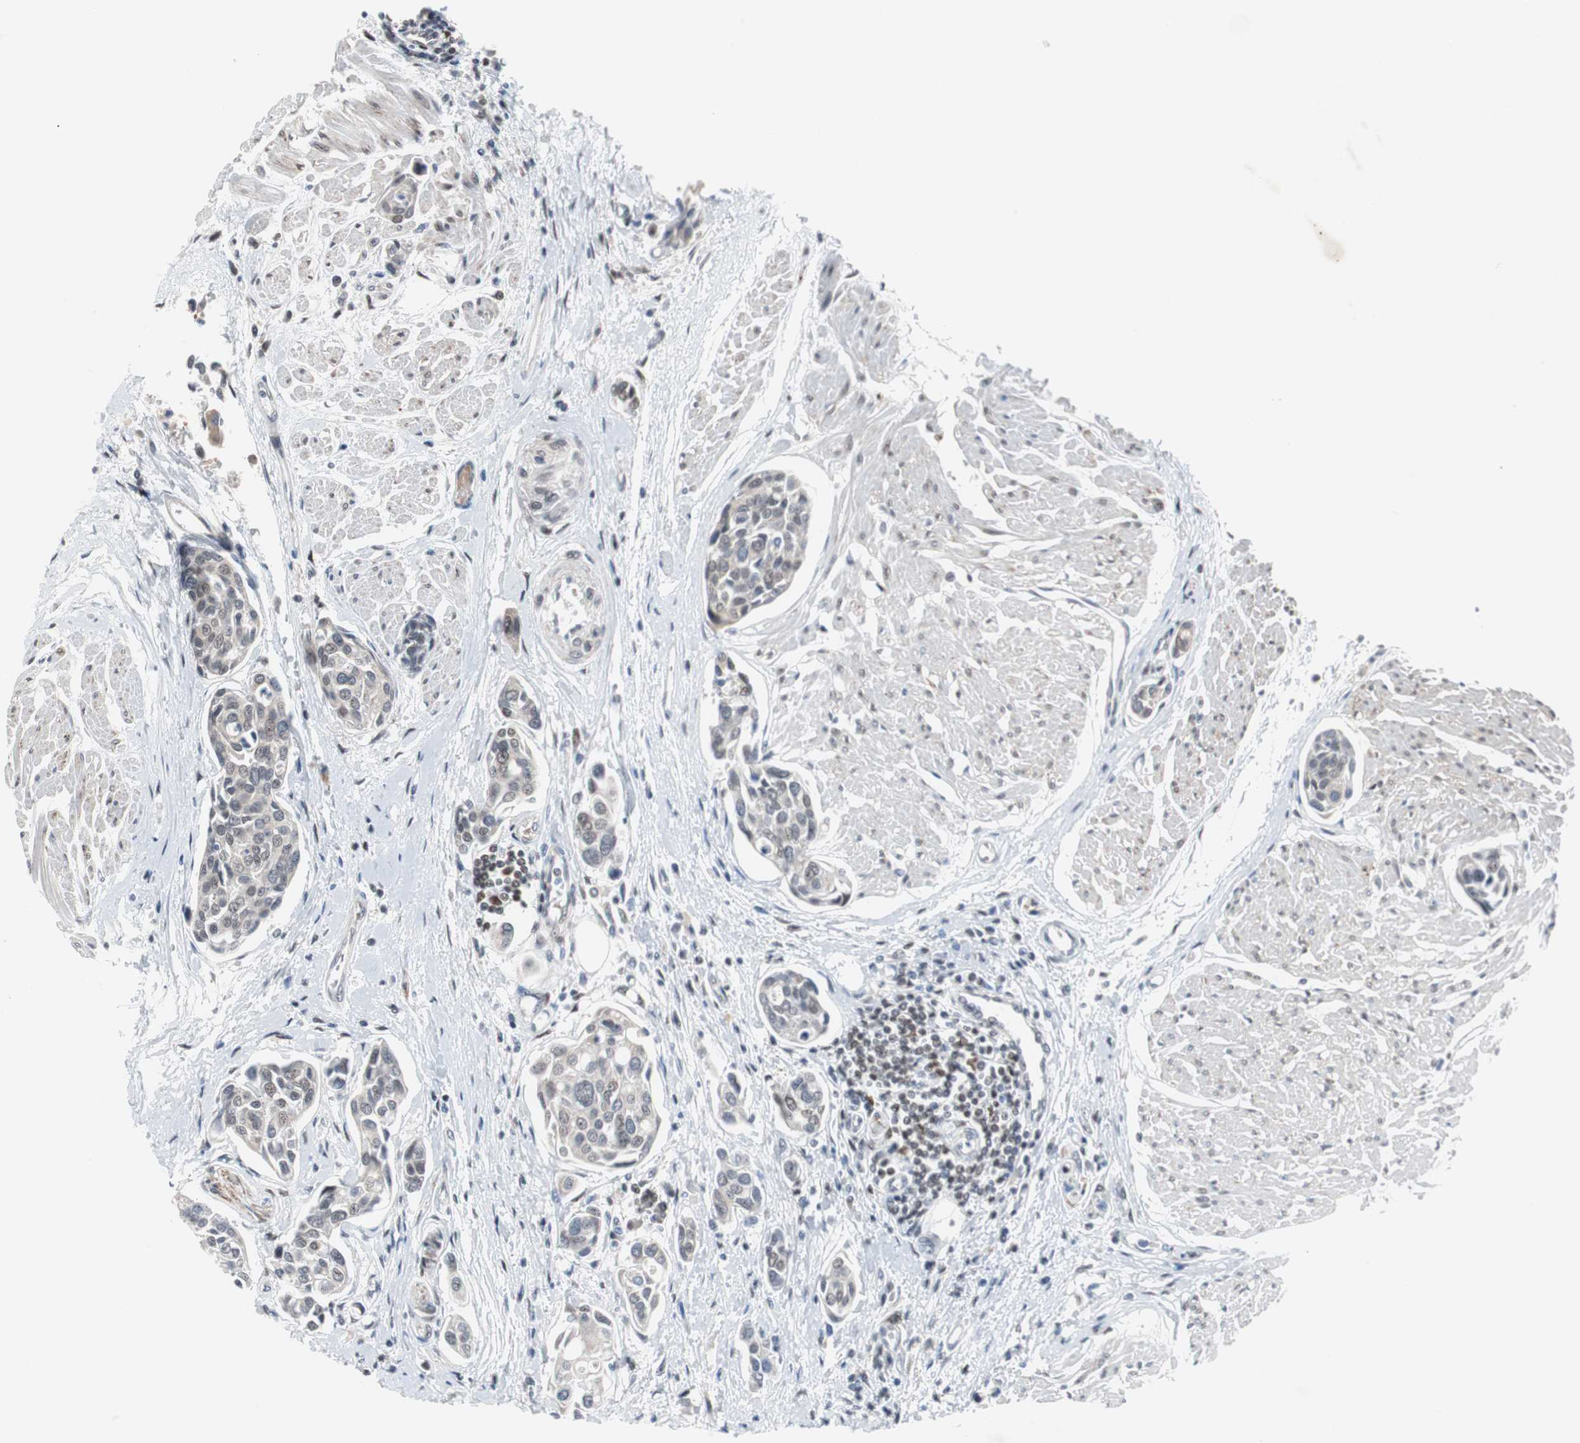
{"staining": {"intensity": "weak", "quantity": "<25%", "location": "cytoplasmic/membranous"}, "tissue": "urothelial cancer", "cell_type": "Tumor cells", "image_type": "cancer", "snomed": [{"axis": "morphology", "description": "Urothelial carcinoma, High grade"}, {"axis": "topography", "description": "Urinary bladder"}], "caption": "Protein analysis of urothelial cancer demonstrates no significant positivity in tumor cells.", "gene": "ZHX2", "patient": {"sex": "male", "age": 78}}